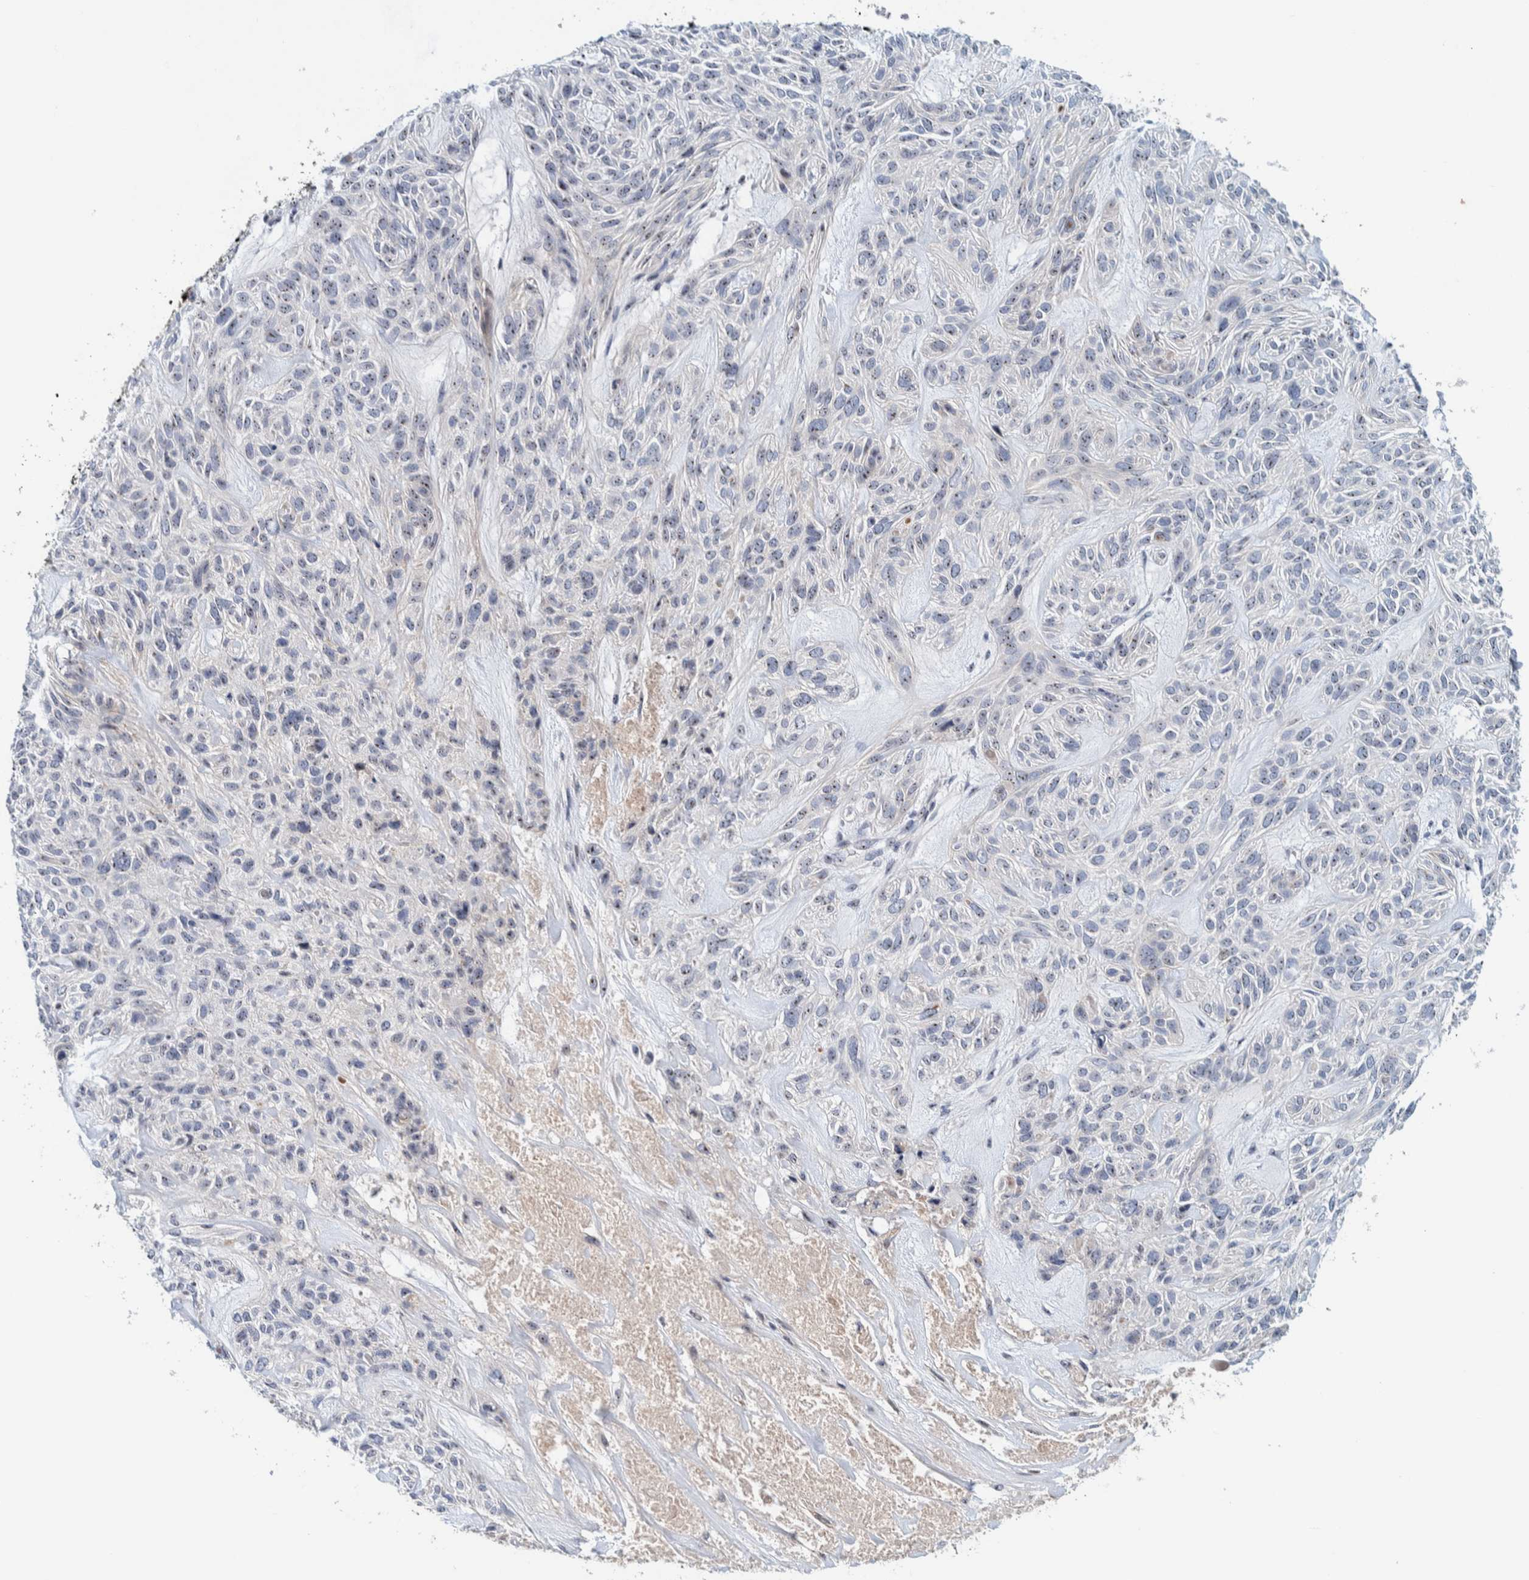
{"staining": {"intensity": "weak", "quantity": ">75%", "location": "nuclear"}, "tissue": "skin cancer", "cell_type": "Tumor cells", "image_type": "cancer", "snomed": [{"axis": "morphology", "description": "Basal cell carcinoma"}, {"axis": "topography", "description": "Skin"}], "caption": "Weak nuclear protein expression is seen in about >75% of tumor cells in skin basal cell carcinoma.", "gene": "NOL11", "patient": {"sex": "male", "age": 55}}